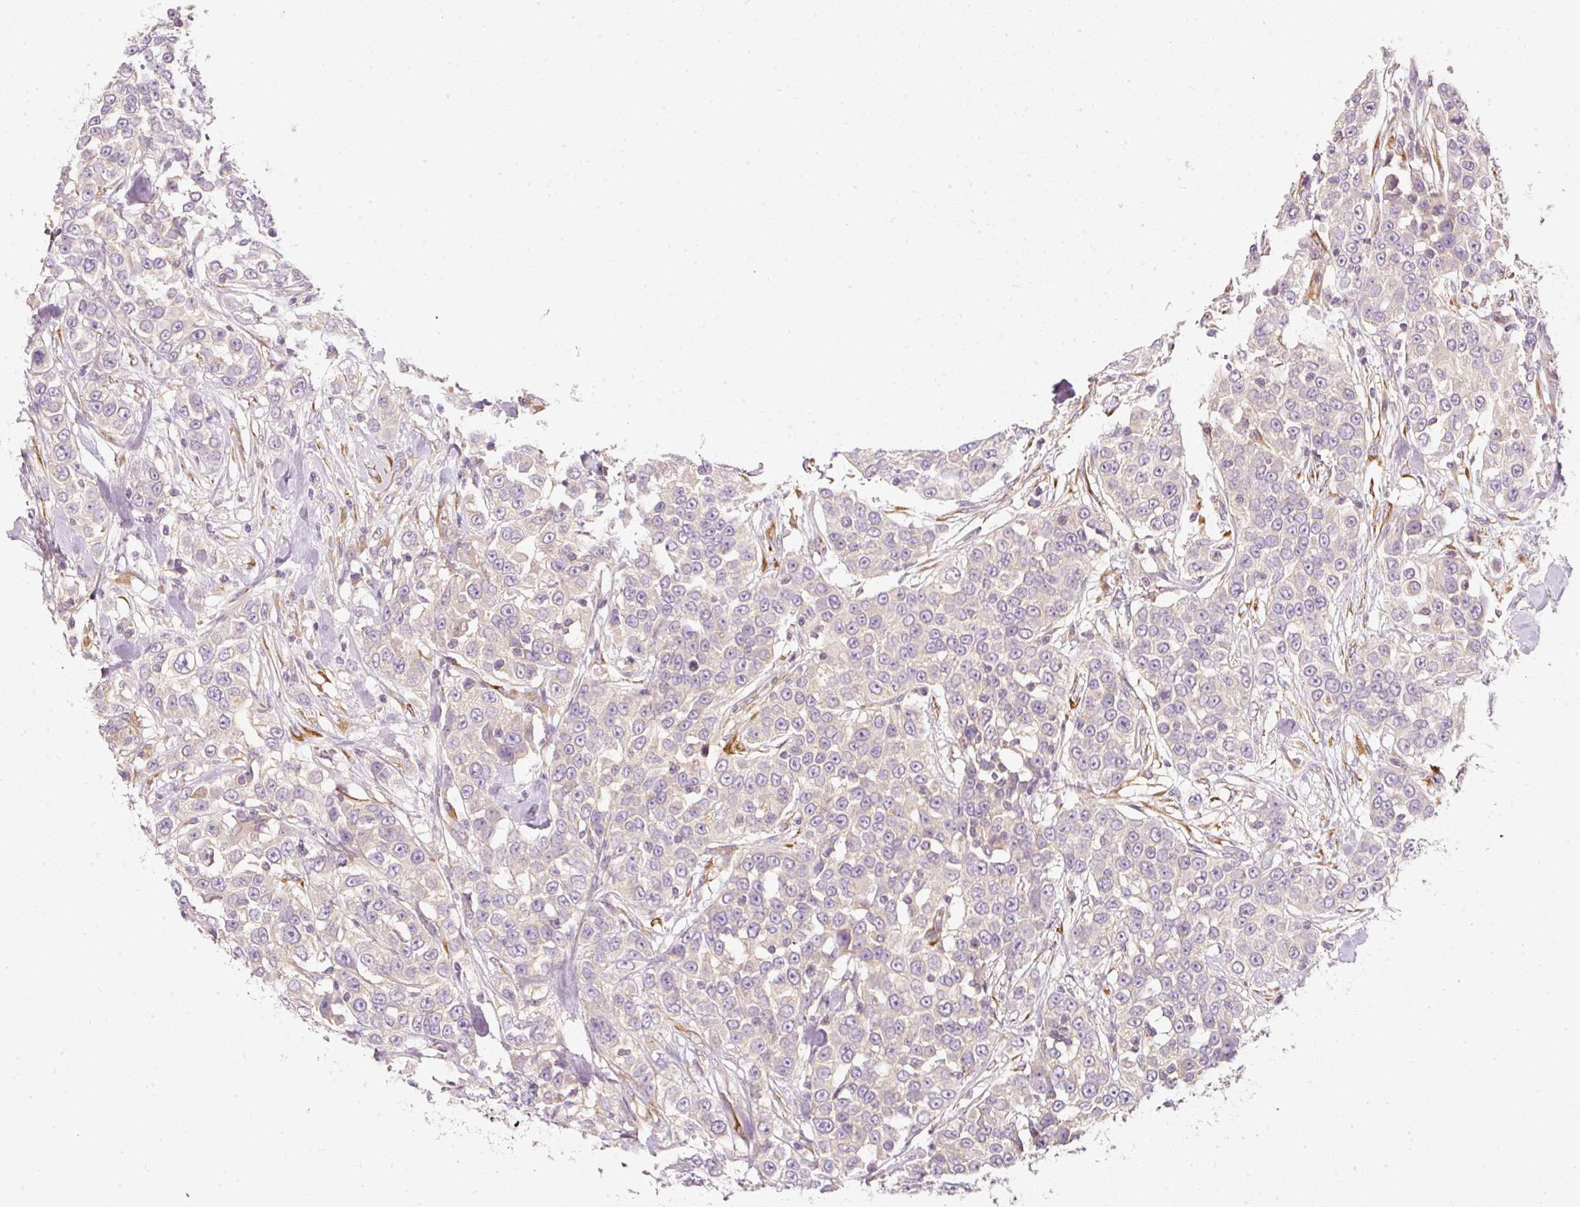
{"staining": {"intensity": "negative", "quantity": "none", "location": "none"}, "tissue": "urothelial cancer", "cell_type": "Tumor cells", "image_type": "cancer", "snomed": [{"axis": "morphology", "description": "Urothelial carcinoma, High grade"}, {"axis": "topography", "description": "Urinary bladder"}], "caption": "This is a micrograph of IHC staining of high-grade urothelial carcinoma, which shows no positivity in tumor cells. The staining is performed using DAB brown chromogen with nuclei counter-stained in using hematoxylin.", "gene": "RNF167", "patient": {"sex": "female", "age": 80}}